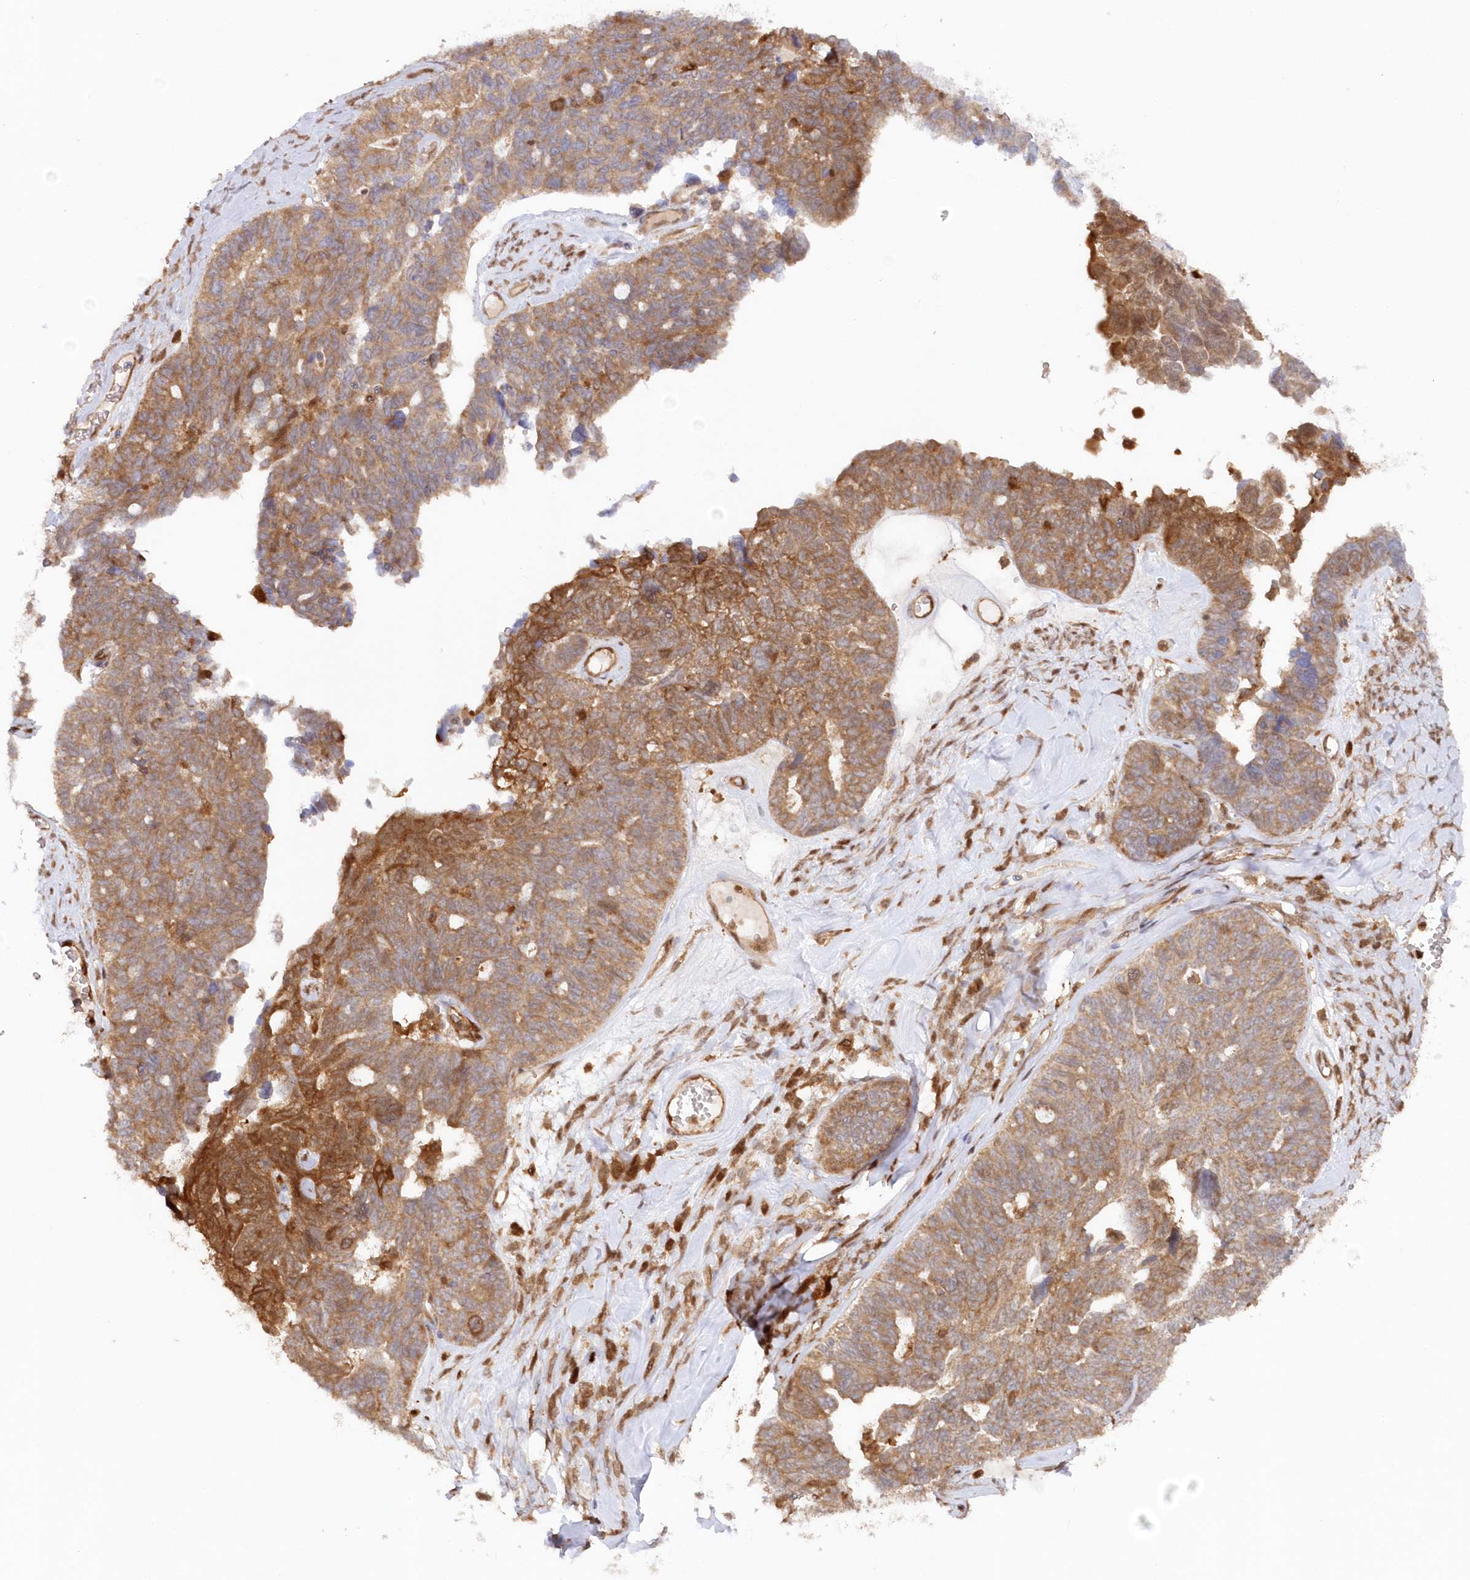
{"staining": {"intensity": "moderate", "quantity": ">75%", "location": "cytoplasmic/membranous"}, "tissue": "ovarian cancer", "cell_type": "Tumor cells", "image_type": "cancer", "snomed": [{"axis": "morphology", "description": "Cystadenocarcinoma, serous, NOS"}, {"axis": "topography", "description": "Ovary"}], "caption": "Moderate cytoplasmic/membranous protein expression is identified in approximately >75% of tumor cells in ovarian cancer (serous cystadenocarcinoma).", "gene": "GBE1", "patient": {"sex": "female", "age": 79}}